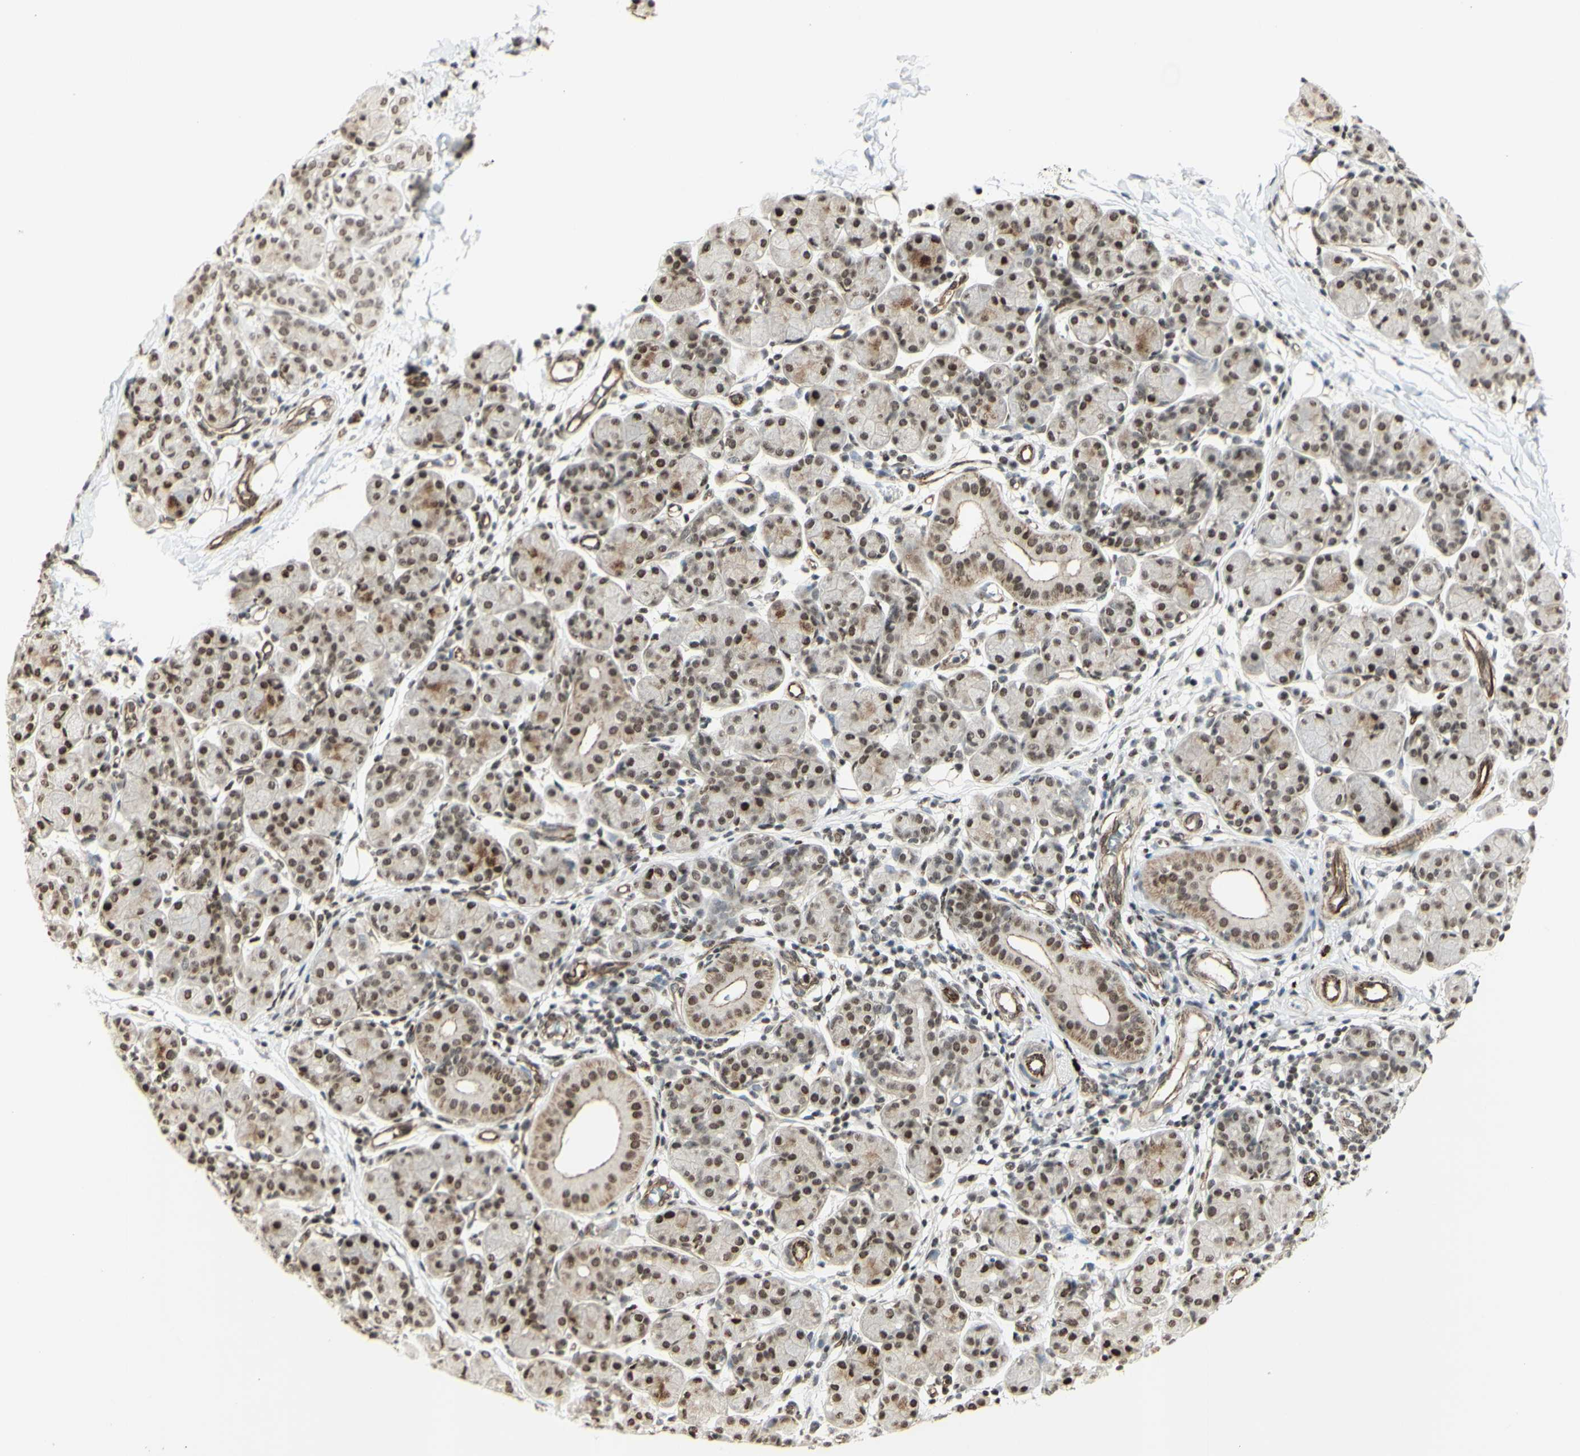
{"staining": {"intensity": "moderate", "quantity": ">75%", "location": "cytoplasmic/membranous,nuclear"}, "tissue": "salivary gland", "cell_type": "Glandular cells", "image_type": "normal", "snomed": [{"axis": "morphology", "description": "Normal tissue, NOS"}, {"axis": "morphology", "description": "Inflammation, NOS"}, {"axis": "topography", "description": "Lymph node"}, {"axis": "topography", "description": "Salivary gland"}], "caption": "A micrograph showing moderate cytoplasmic/membranous,nuclear positivity in about >75% of glandular cells in normal salivary gland, as visualized by brown immunohistochemical staining.", "gene": "ZMYM6", "patient": {"sex": "male", "age": 3}}